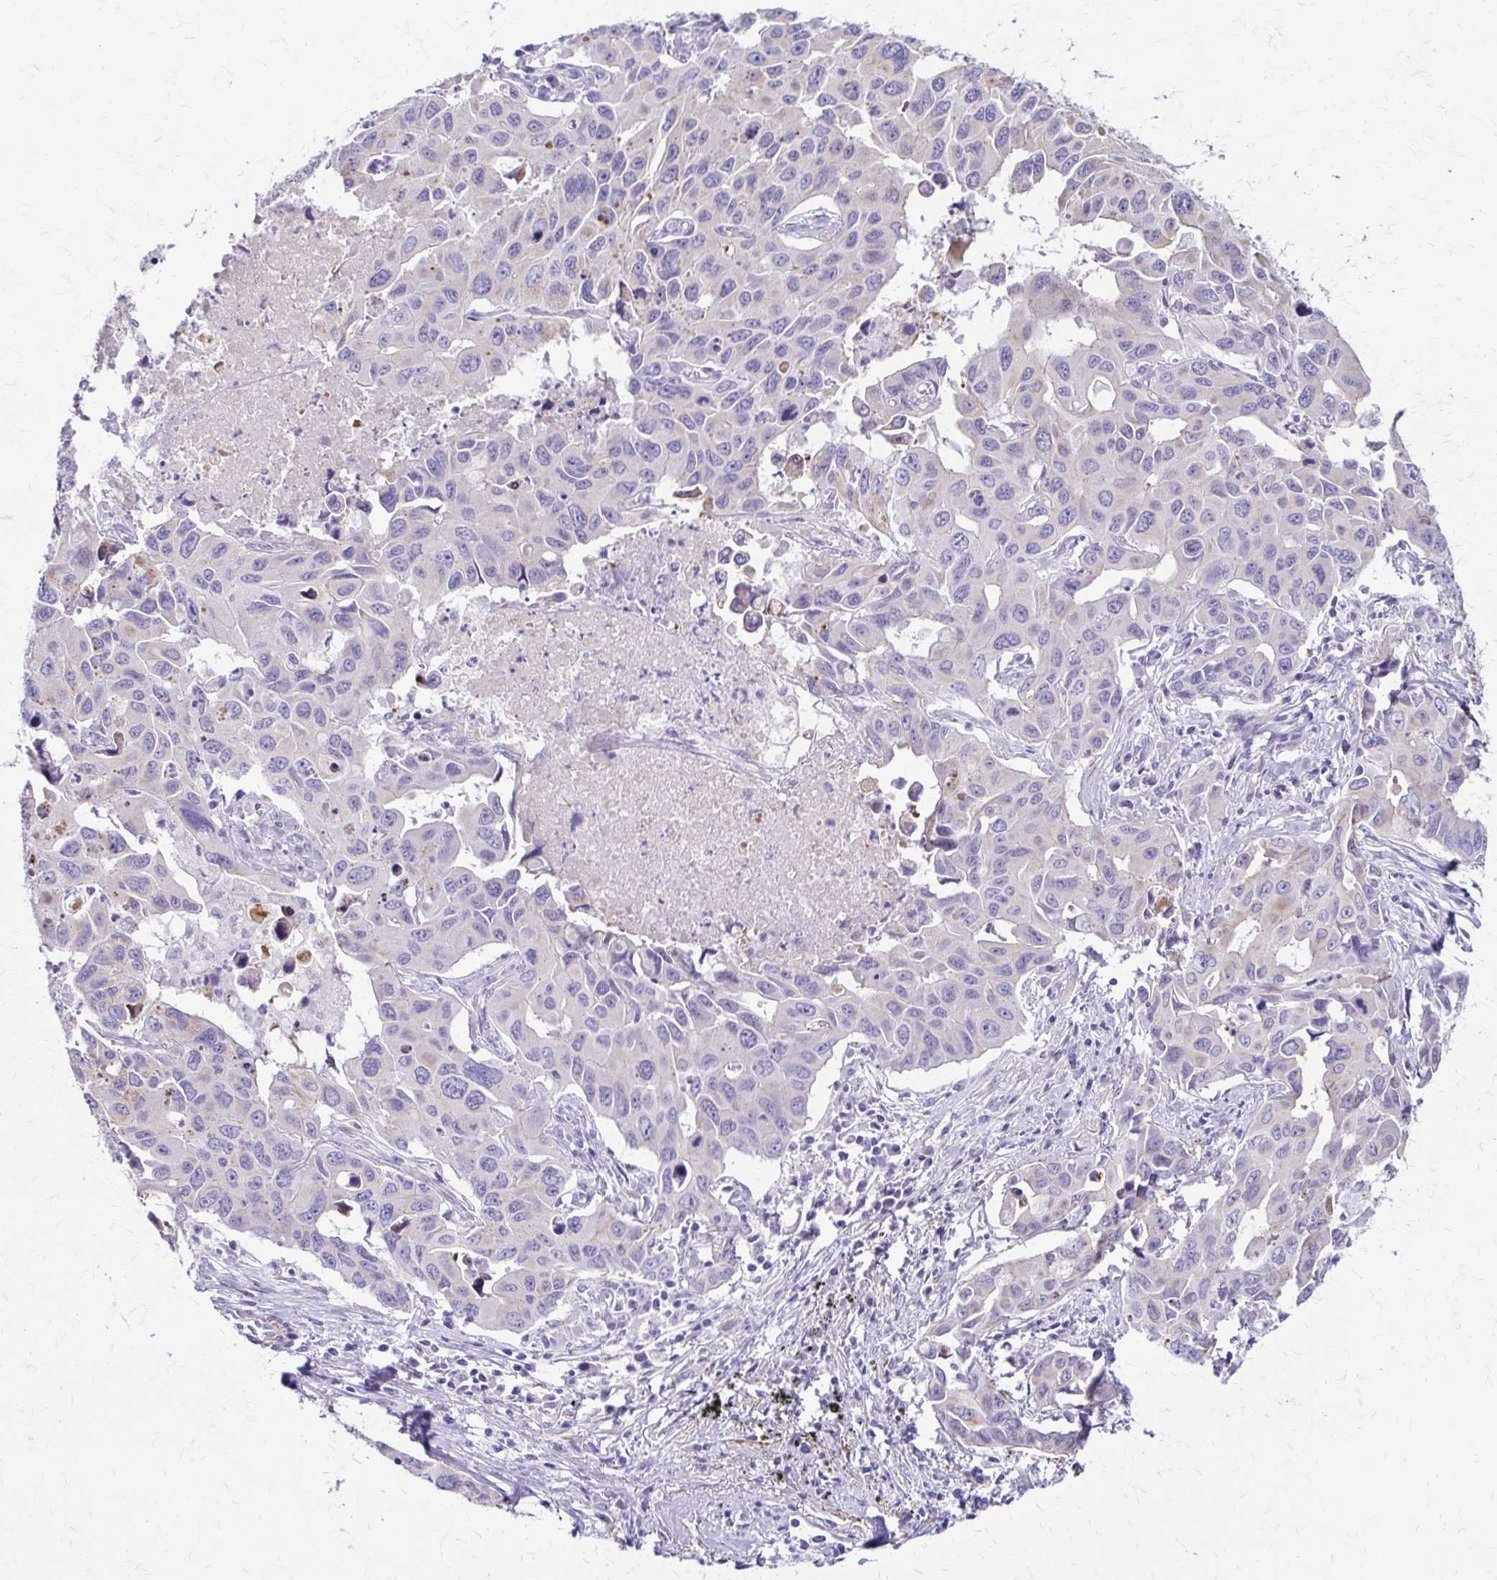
{"staining": {"intensity": "negative", "quantity": "none", "location": "none"}, "tissue": "lung cancer", "cell_type": "Tumor cells", "image_type": "cancer", "snomed": [{"axis": "morphology", "description": "Adenocarcinoma, NOS"}, {"axis": "topography", "description": "Lung"}], "caption": "Image shows no significant protein positivity in tumor cells of lung adenocarcinoma.", "gene": "DSP", "patient": {"sex": "male", "age": 64}}